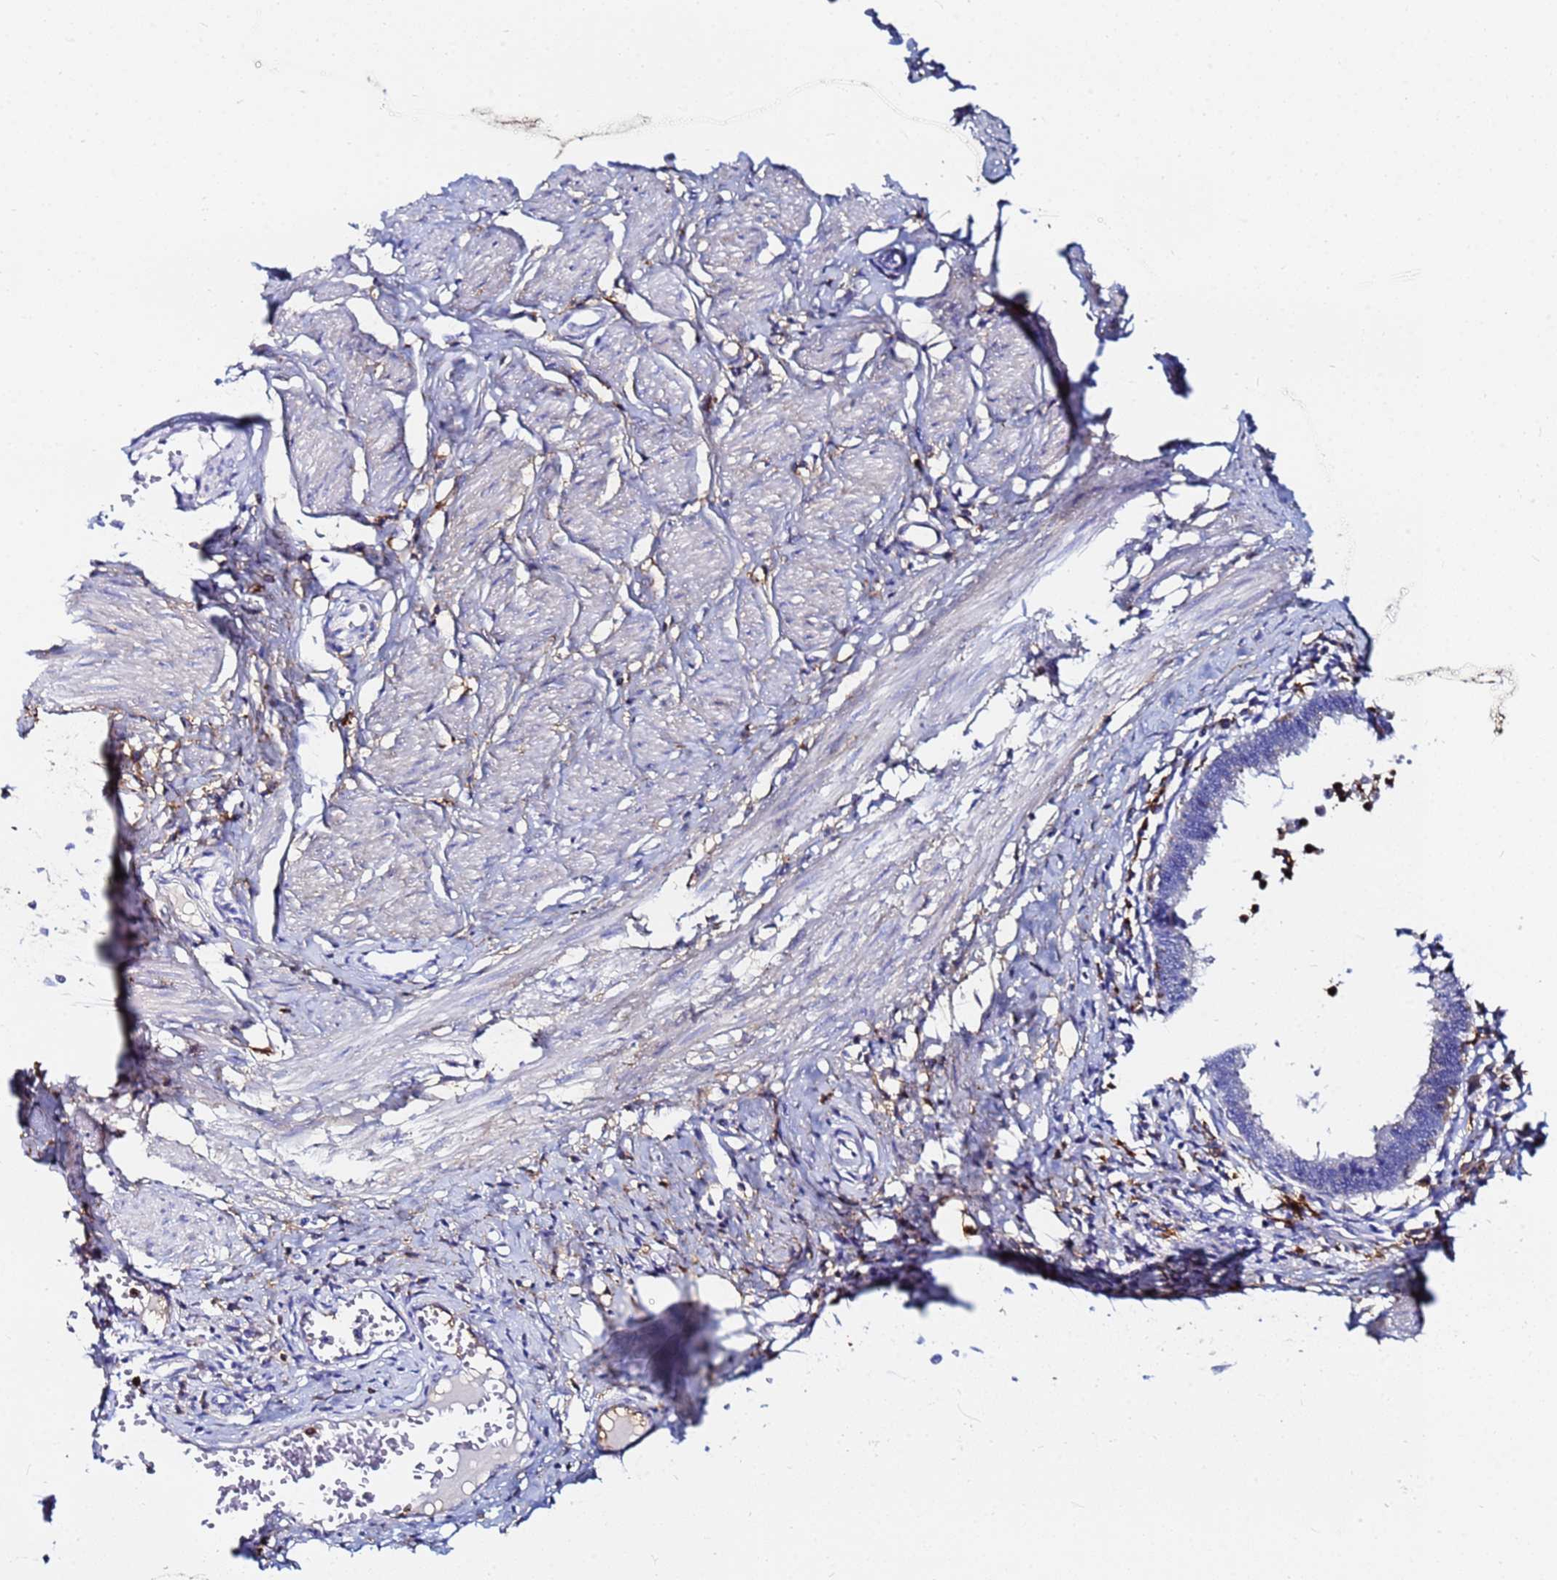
{"staining": {"intensity": "negative", "quantity": "none", "location": "none"}, "tissue": "cervical cancer", "cell_type": "Tumor cells", "image_type": "cancer", "snomed": [{"axis": "morphology", "description": "Adenocarcinoma, NOS"}, {"axis": "topography", "description": "Cervix"}], "caption": "Immunohistochemical staining of cervical cancer (adenocarcinoma) exhibits no significant staining in tumor cells.", "gene": "BASP1", "patient": {"sex": "female", "age": 36}}